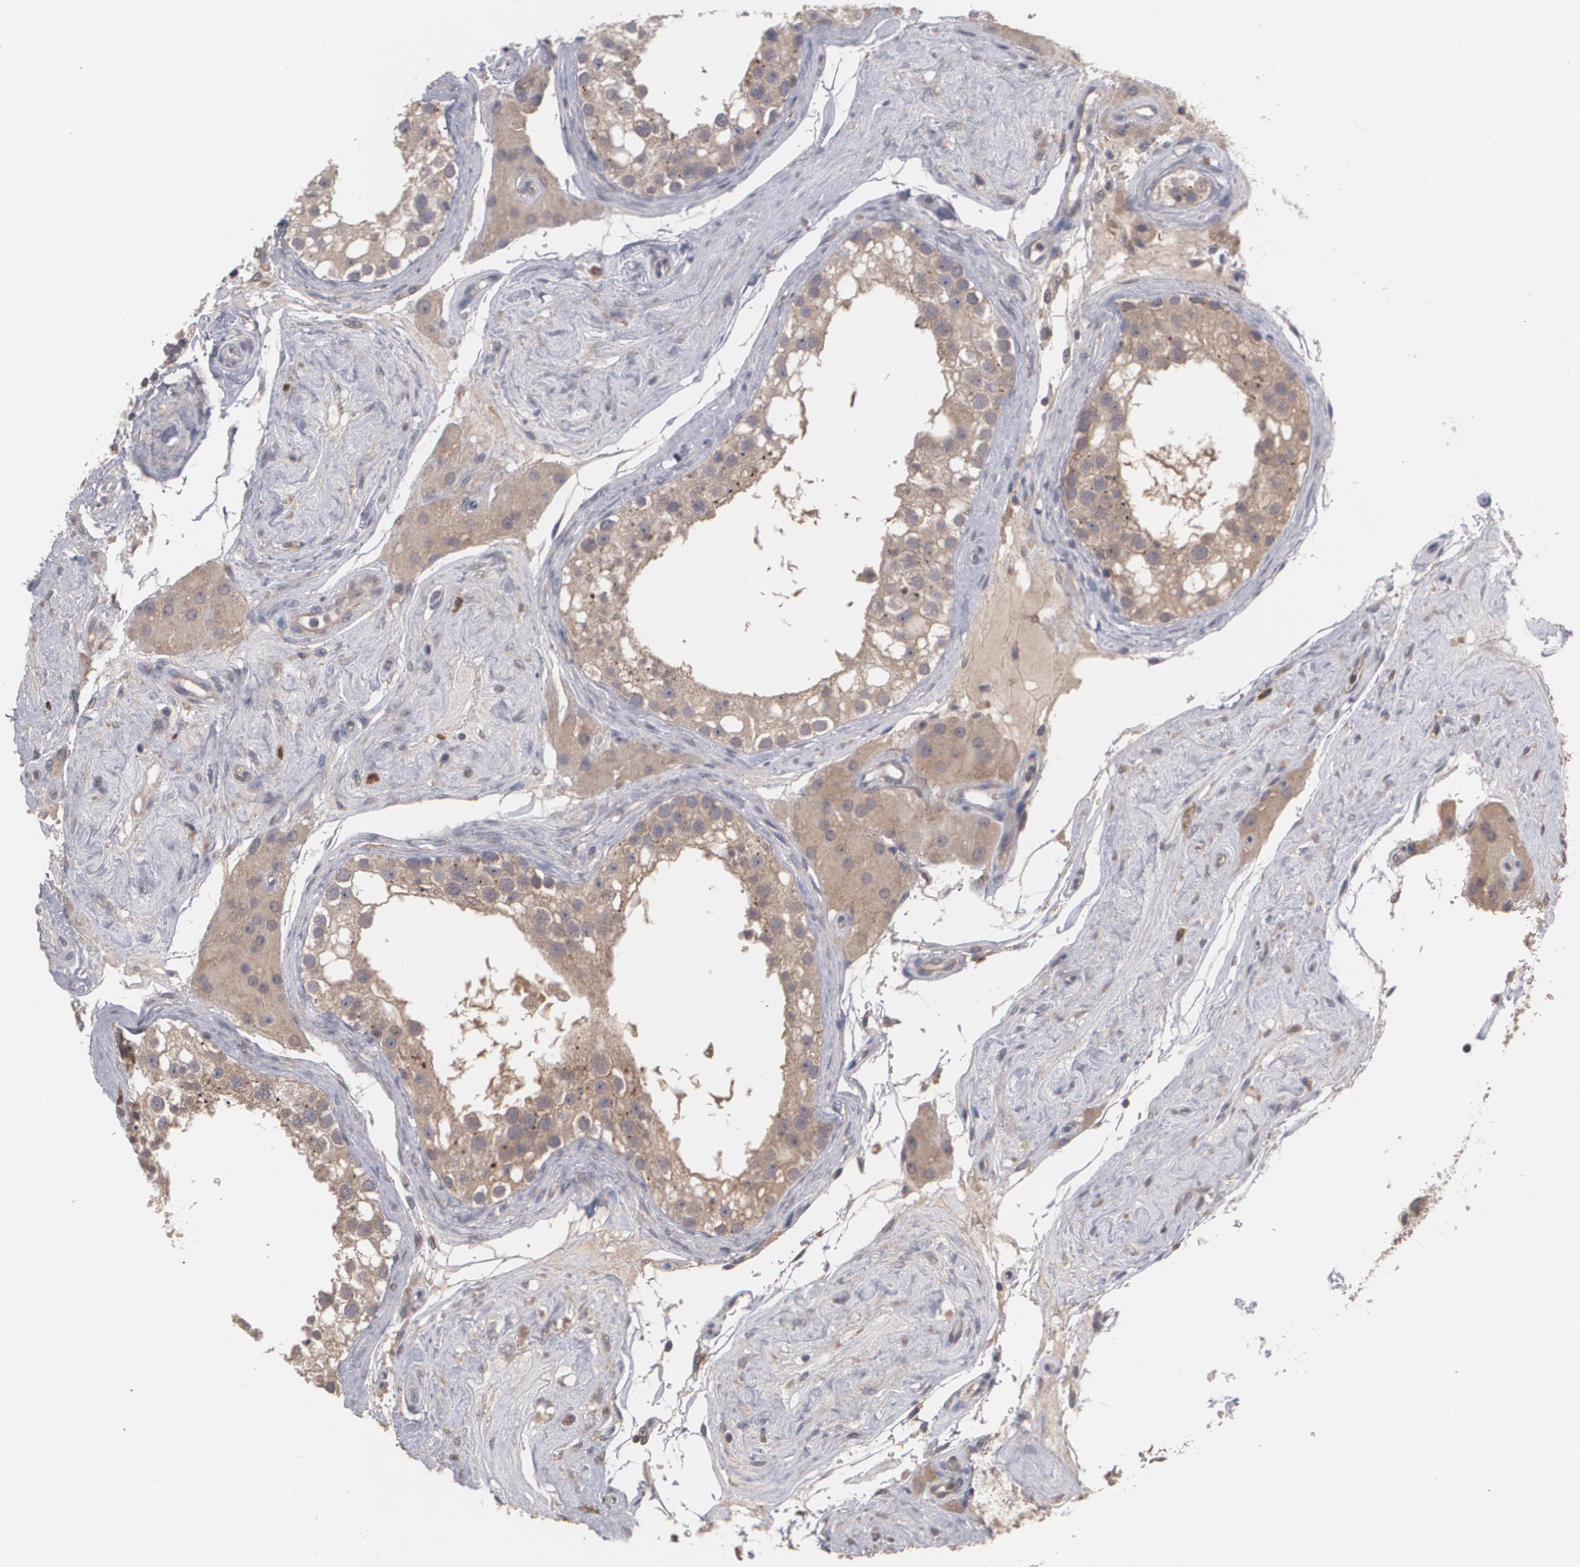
{"staining": {"intensity": "moderate", "quantity": ">75%", "location": "cytoplasmic/membranous"}, "tissue": "testis", "cell_type": "Cells in seminiferous ducts", "image_type": "normal", "snomed": [{"axis": "morphology", "description": "Normal tissue, NOS"}, {"axis": "topography", "description": "Testis"}], "caption": "Protein expression analysis of benign testis displays moderate cytoplasmic/membranous staining in about >75% of cells in seminiferous ducts. The protein of interest is stained brown, and the nuclei are stained in blue (DAB IHC with brightfield microscopy, high magnification).", "gene": "ARF6", "patient": {"sex": "male", "age": 68}}